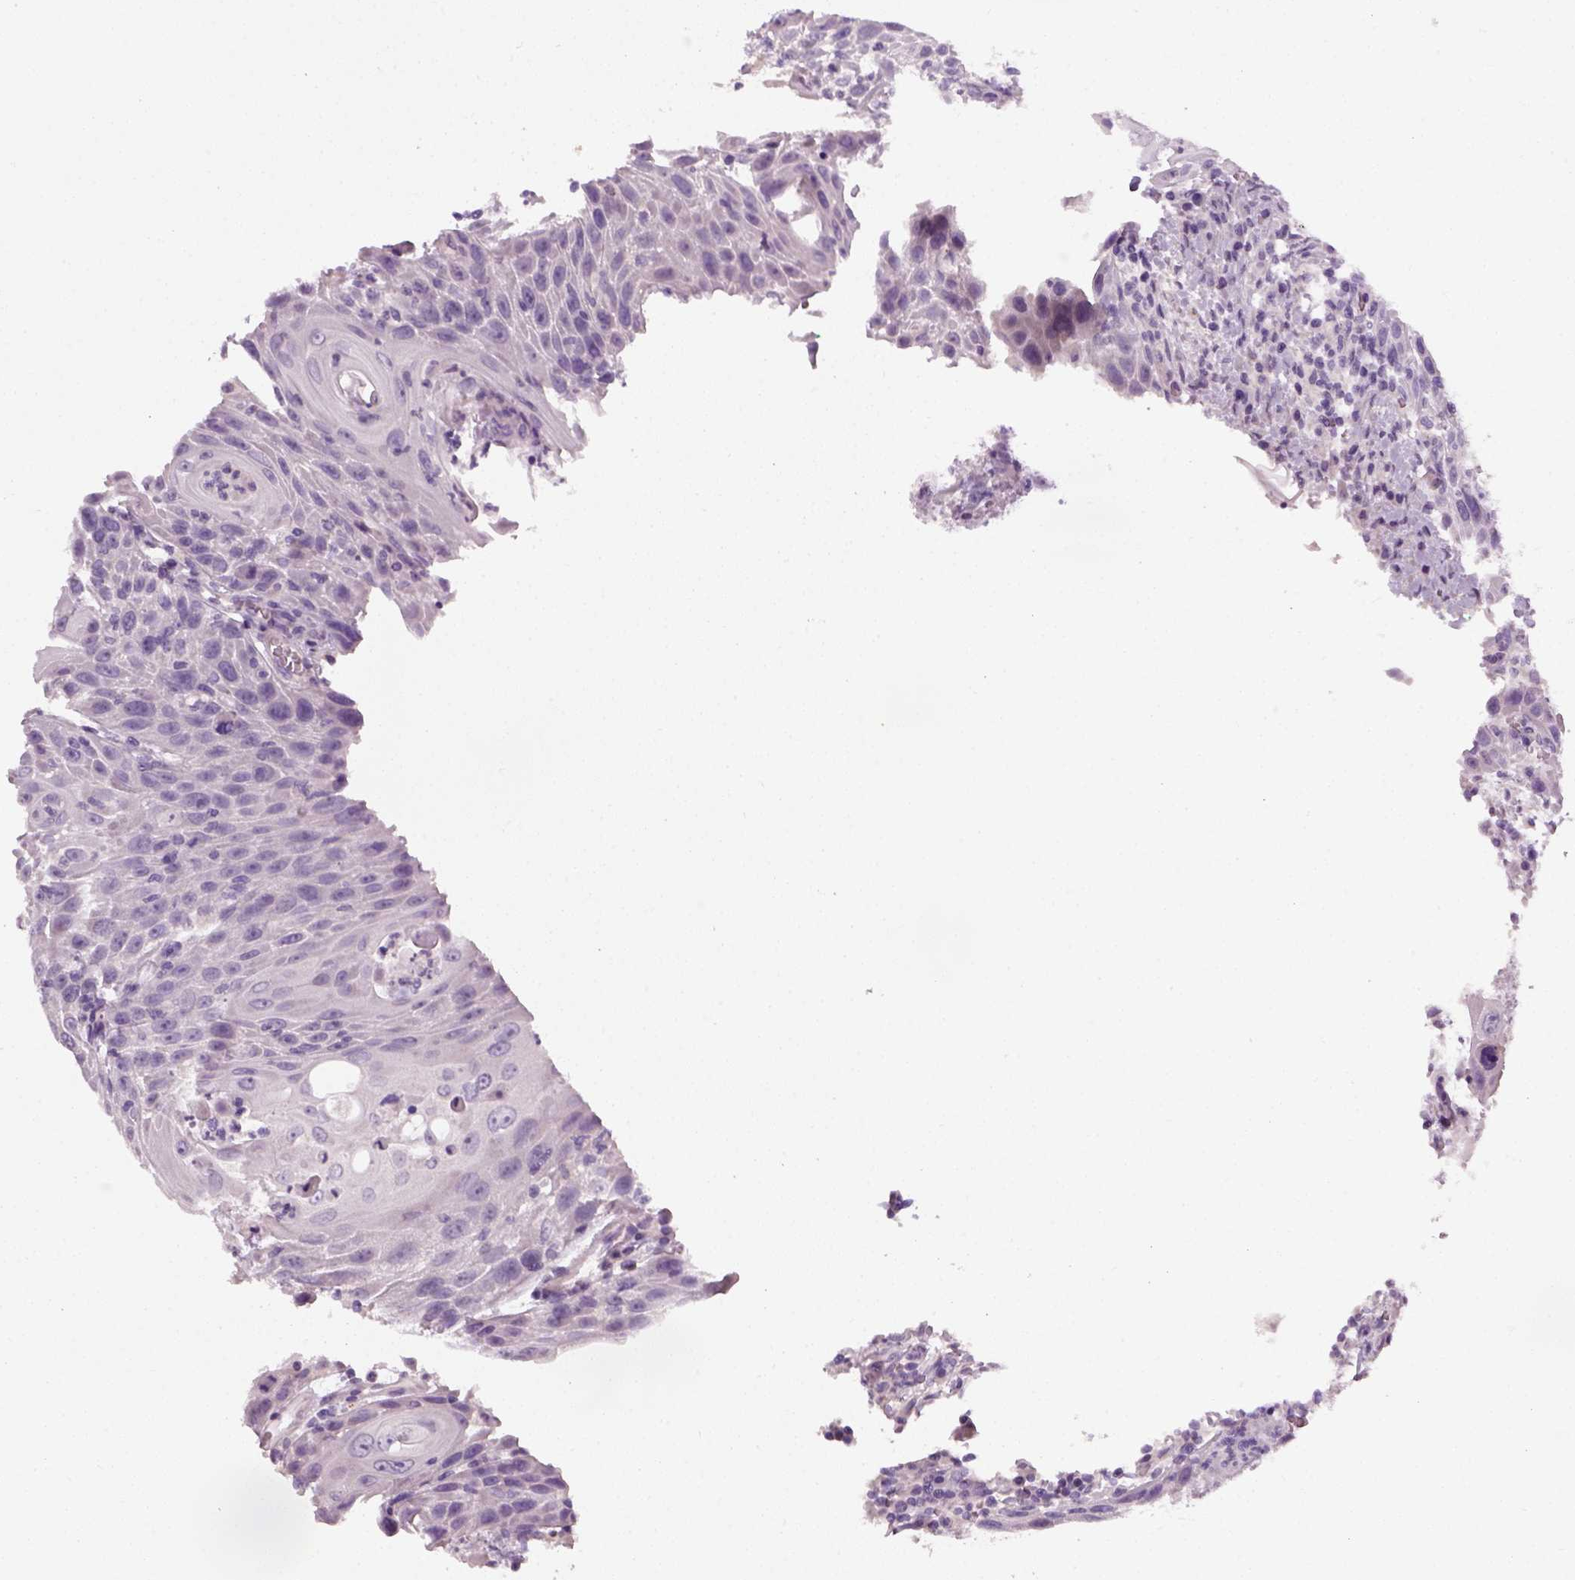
{"staining": {"intensity": "negative", "quantity": "none", "location": "none"}, "tissue": "head and neck cancer", "cell_type": "Tumor cells", "image_type": "cancer", "snomed": [{"axis": "morphology", "description": "Squamous cell carcinoma, NOS"}, {"axis": "topography", "description": "Head-Neck"}], "caption": "Protein analysis of squamous cell carcinoma (head and neck) demonstrates no significant positivity in tumor cells.", "gene": "ELOVL3", "patient": {"sex": "male", "age": 69}}